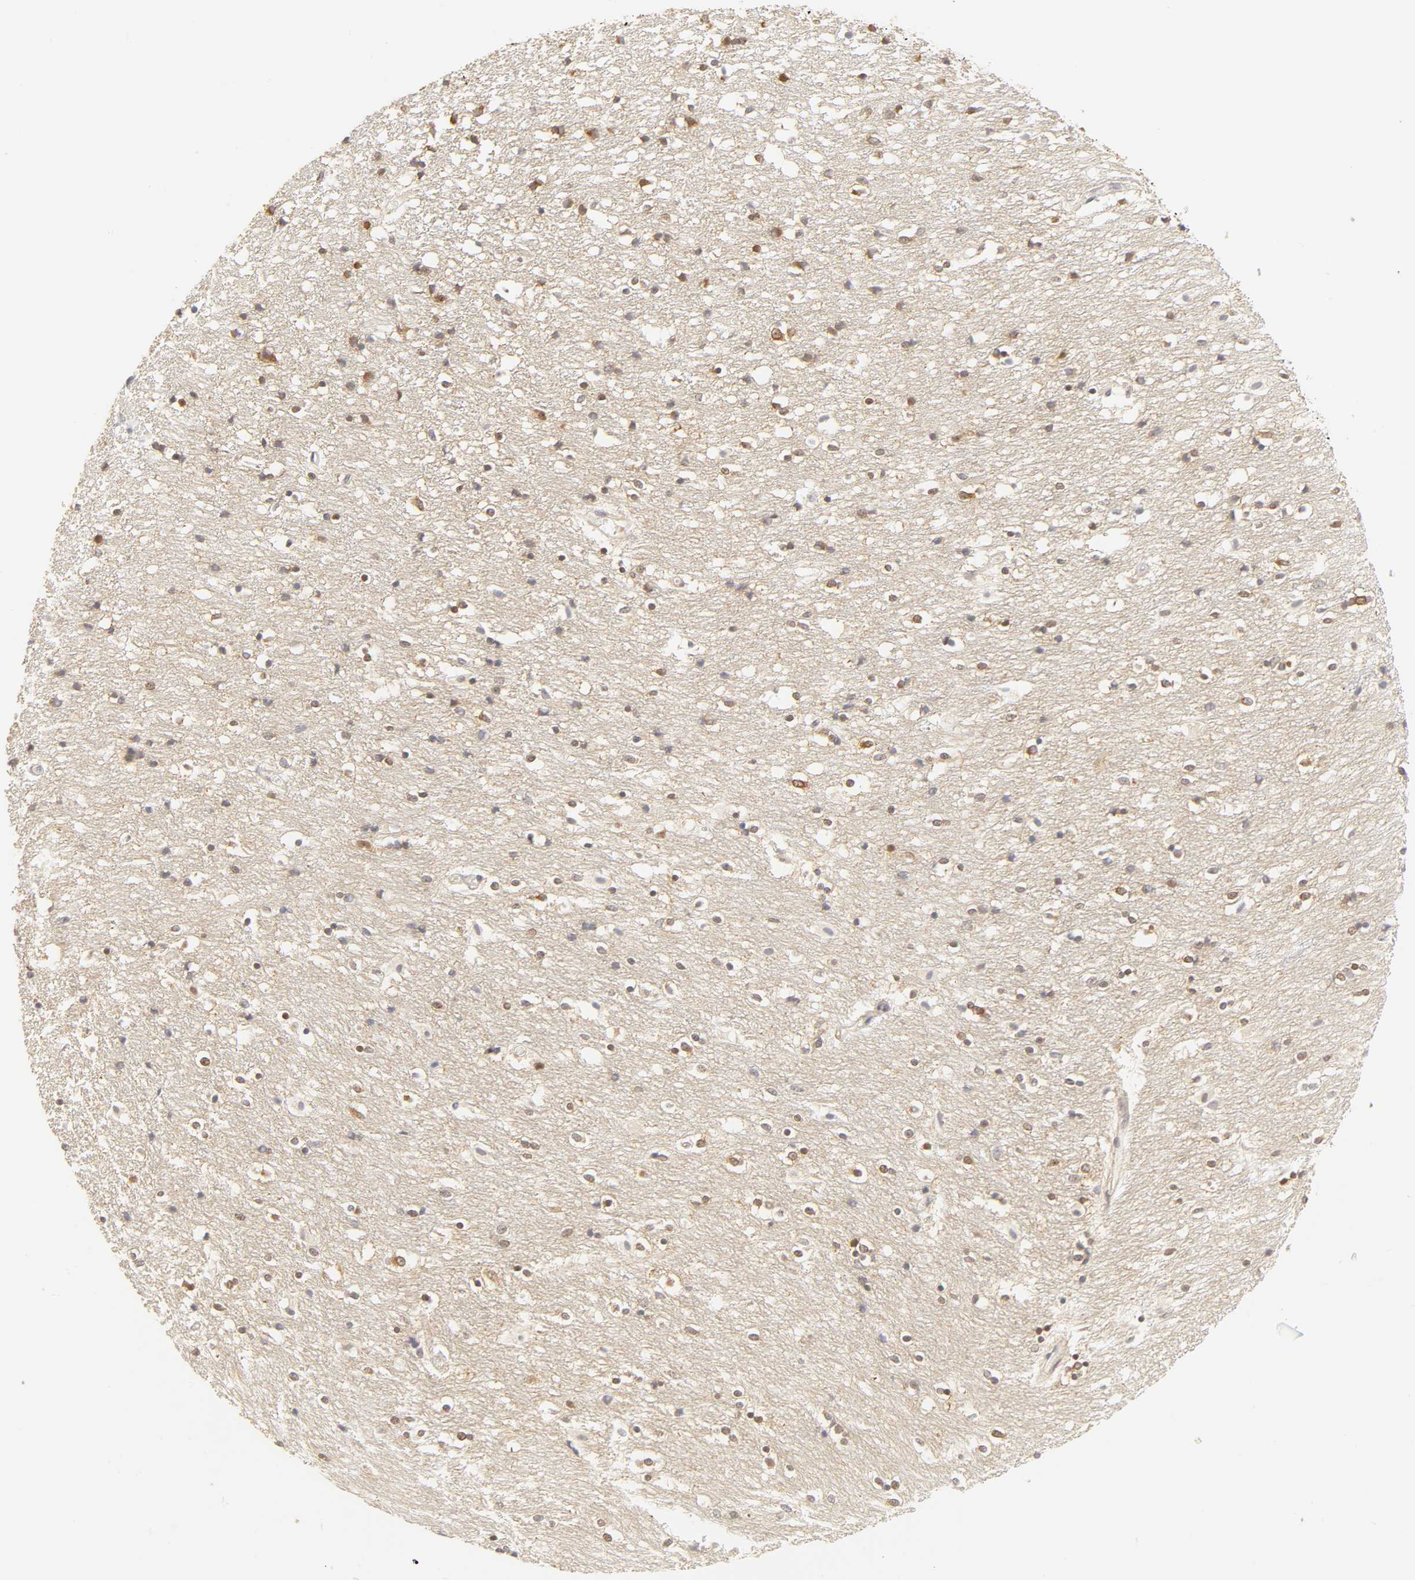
{"staining": {"intensity": "strong", "quantity": "25%-75%", "location": "nuclear"}, "tissue": "caudate", "cell_type": "Glial cells", "image_type": "normal", "snomed": [{"axis": "morphology", "description": "Normal tissue, NOS"}, {"axis": "topography", "description": "Lateral ventricle wall"}], "caption": "The immunohistochemical stain shows strong nuclear expression in glial cells of normal caudate. Ihc stains the protein of interest in brown and the nuclei are stained blue.", "gene": "KIF2A", "patient": {"sex": "female", "age": 54}}